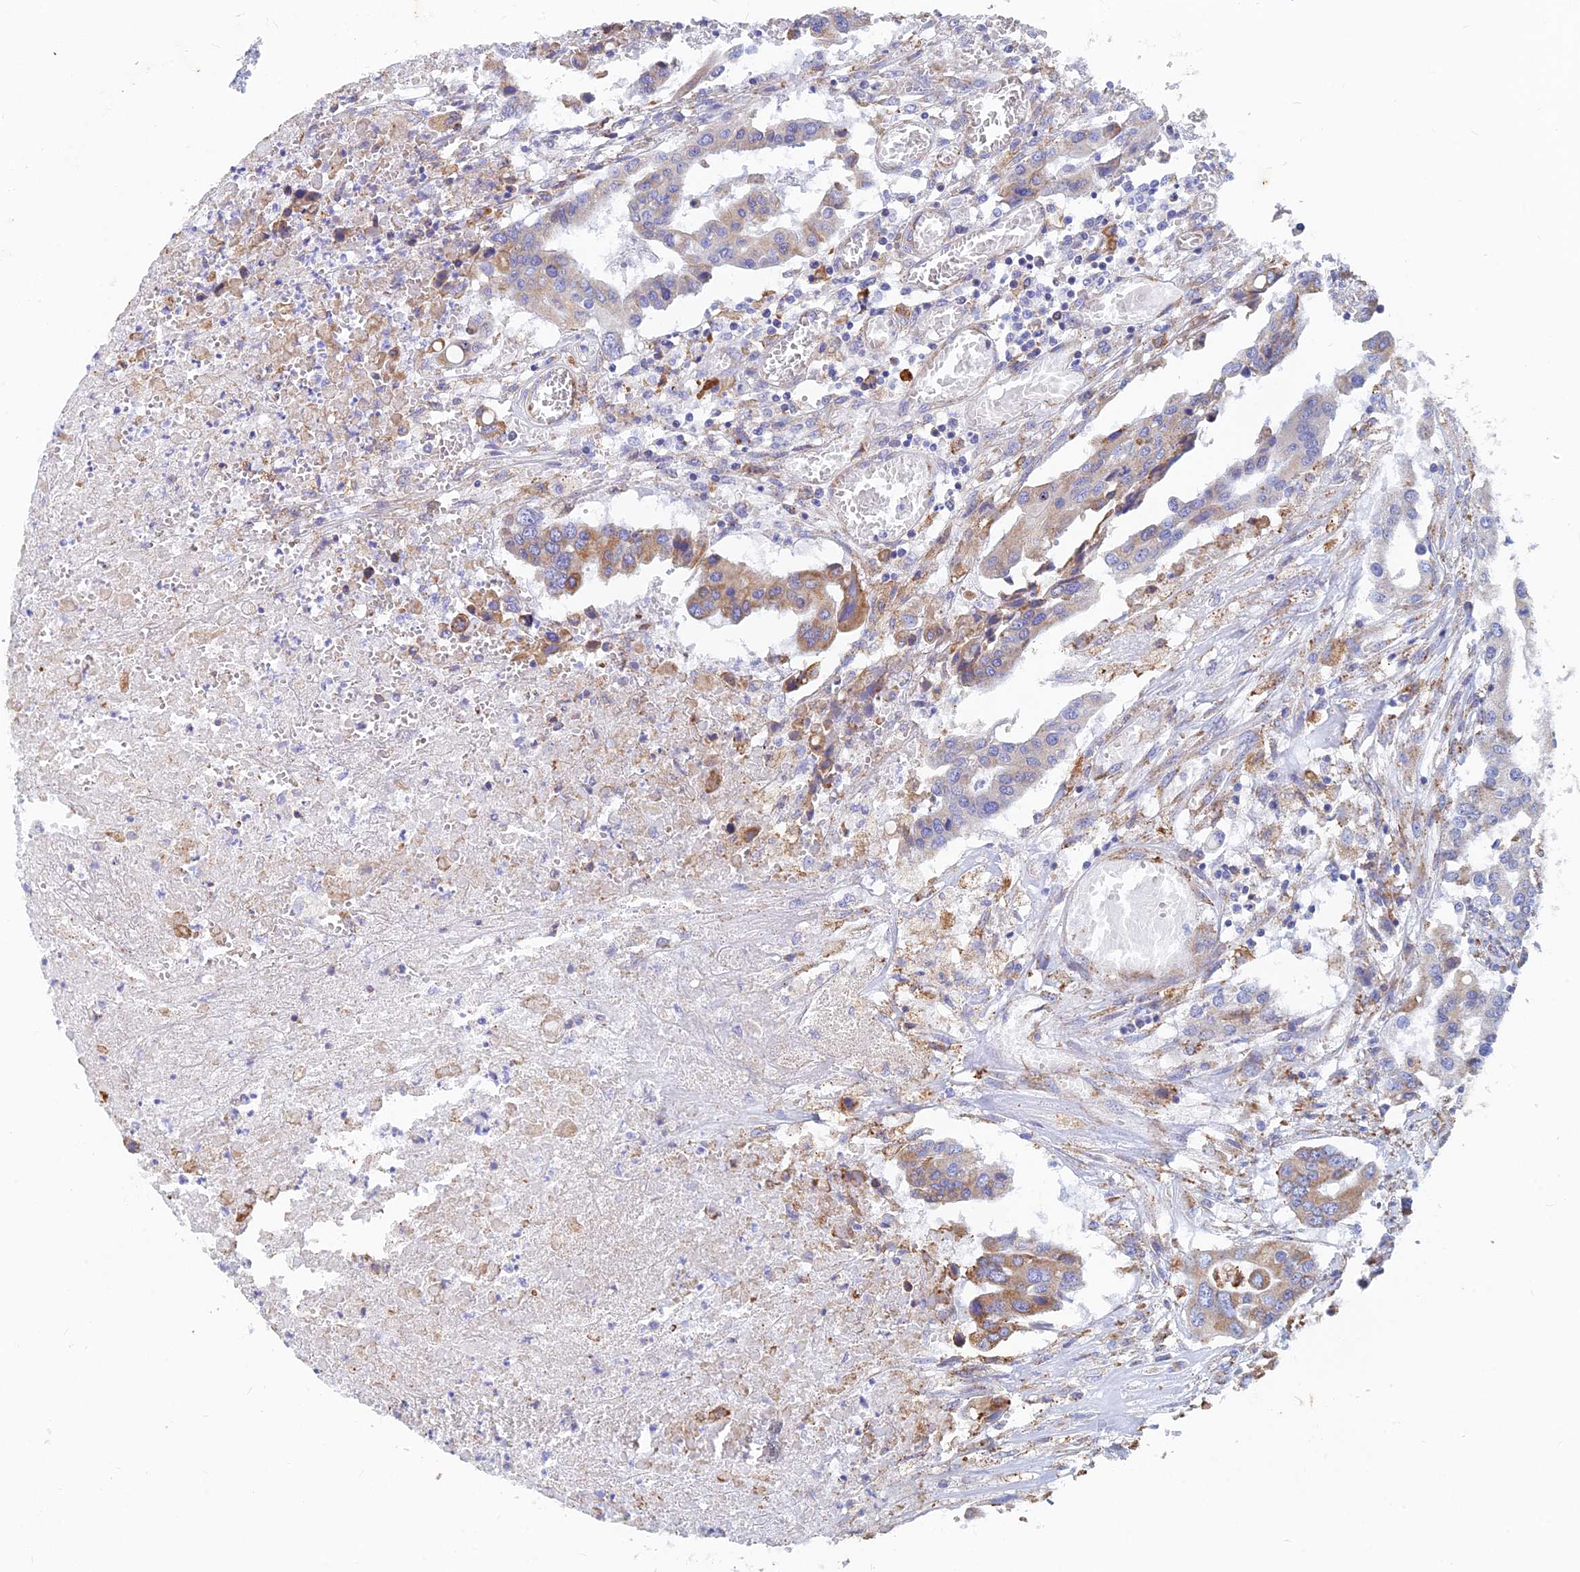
{"staining": {"intensity": "moderate", "quantity": "<25%", "location": "cytoplasmic/membranous"}, "tissue": "colorectal cancer", "cell_type": "Tumor cells", "image_type": "cancer", "snomed": [{"axis": "morphology", "description": "Adenocarcinoma, NOS"}, {"axis": "topography", "description": "Colon"}], "caption": "Moderate cytoplasmic/membranous protein expression is present in approximately <25% of tumor cells in colorectal cancer.", "gene": "WDR35", "patient": {"sex": "male", "age": 77}}